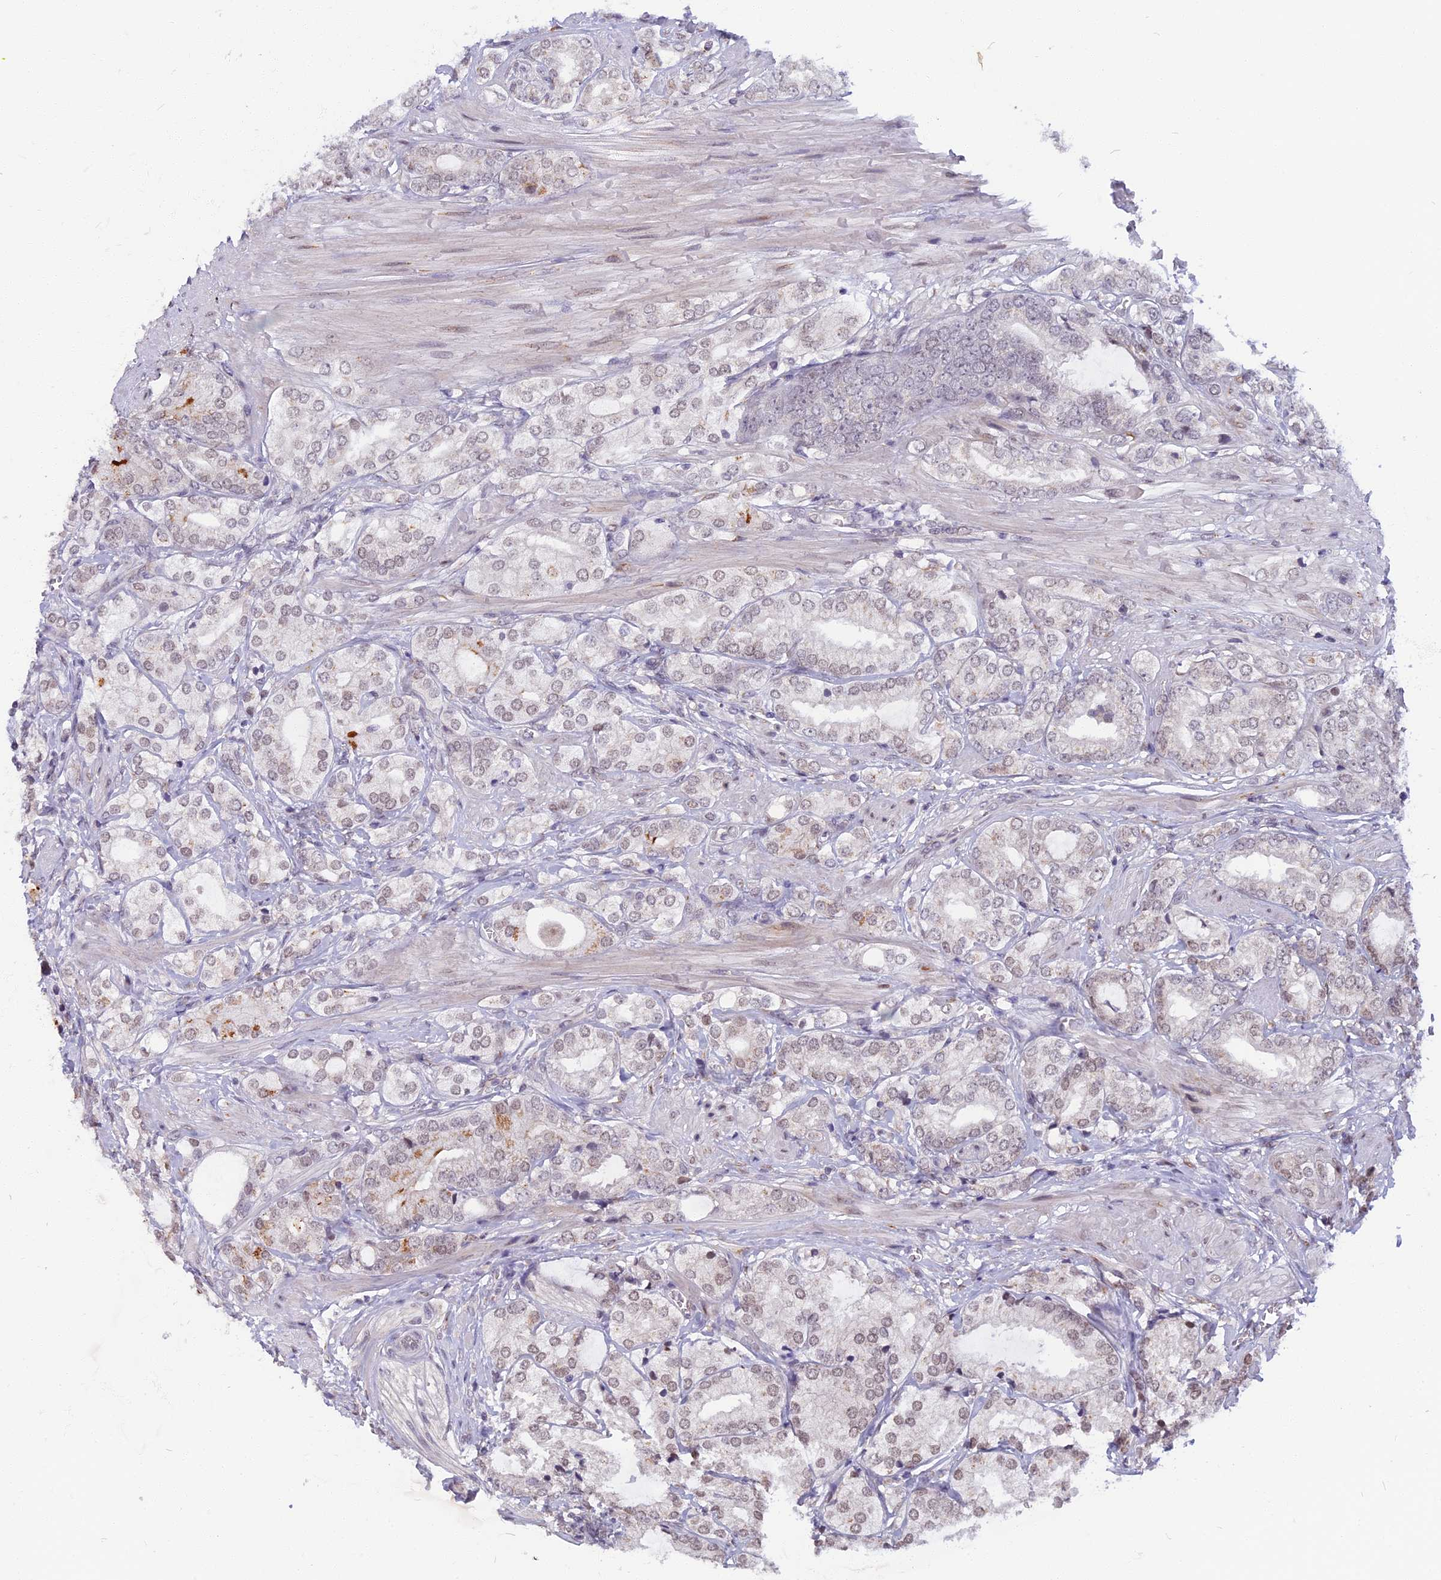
{"staining": {"intensity": "negative", "quantity": "none", "location": "none"}, "tissue": "prostate cancer", "cell_type": "Tumor cells", "image_type": "cancer", "snomed": [{"axis": "morphology", "description": "Adenocarcinoma, High grade"}, {"axis": "topography", "description": "Prostate"}], "caption": "This is a micrograph of immunohistochemistry (IHC) staining of prostate cancer, which shows no positivity in tumor cells.", "gene": "CCDC113", "patient": {"sex": "male", "age": 50}}